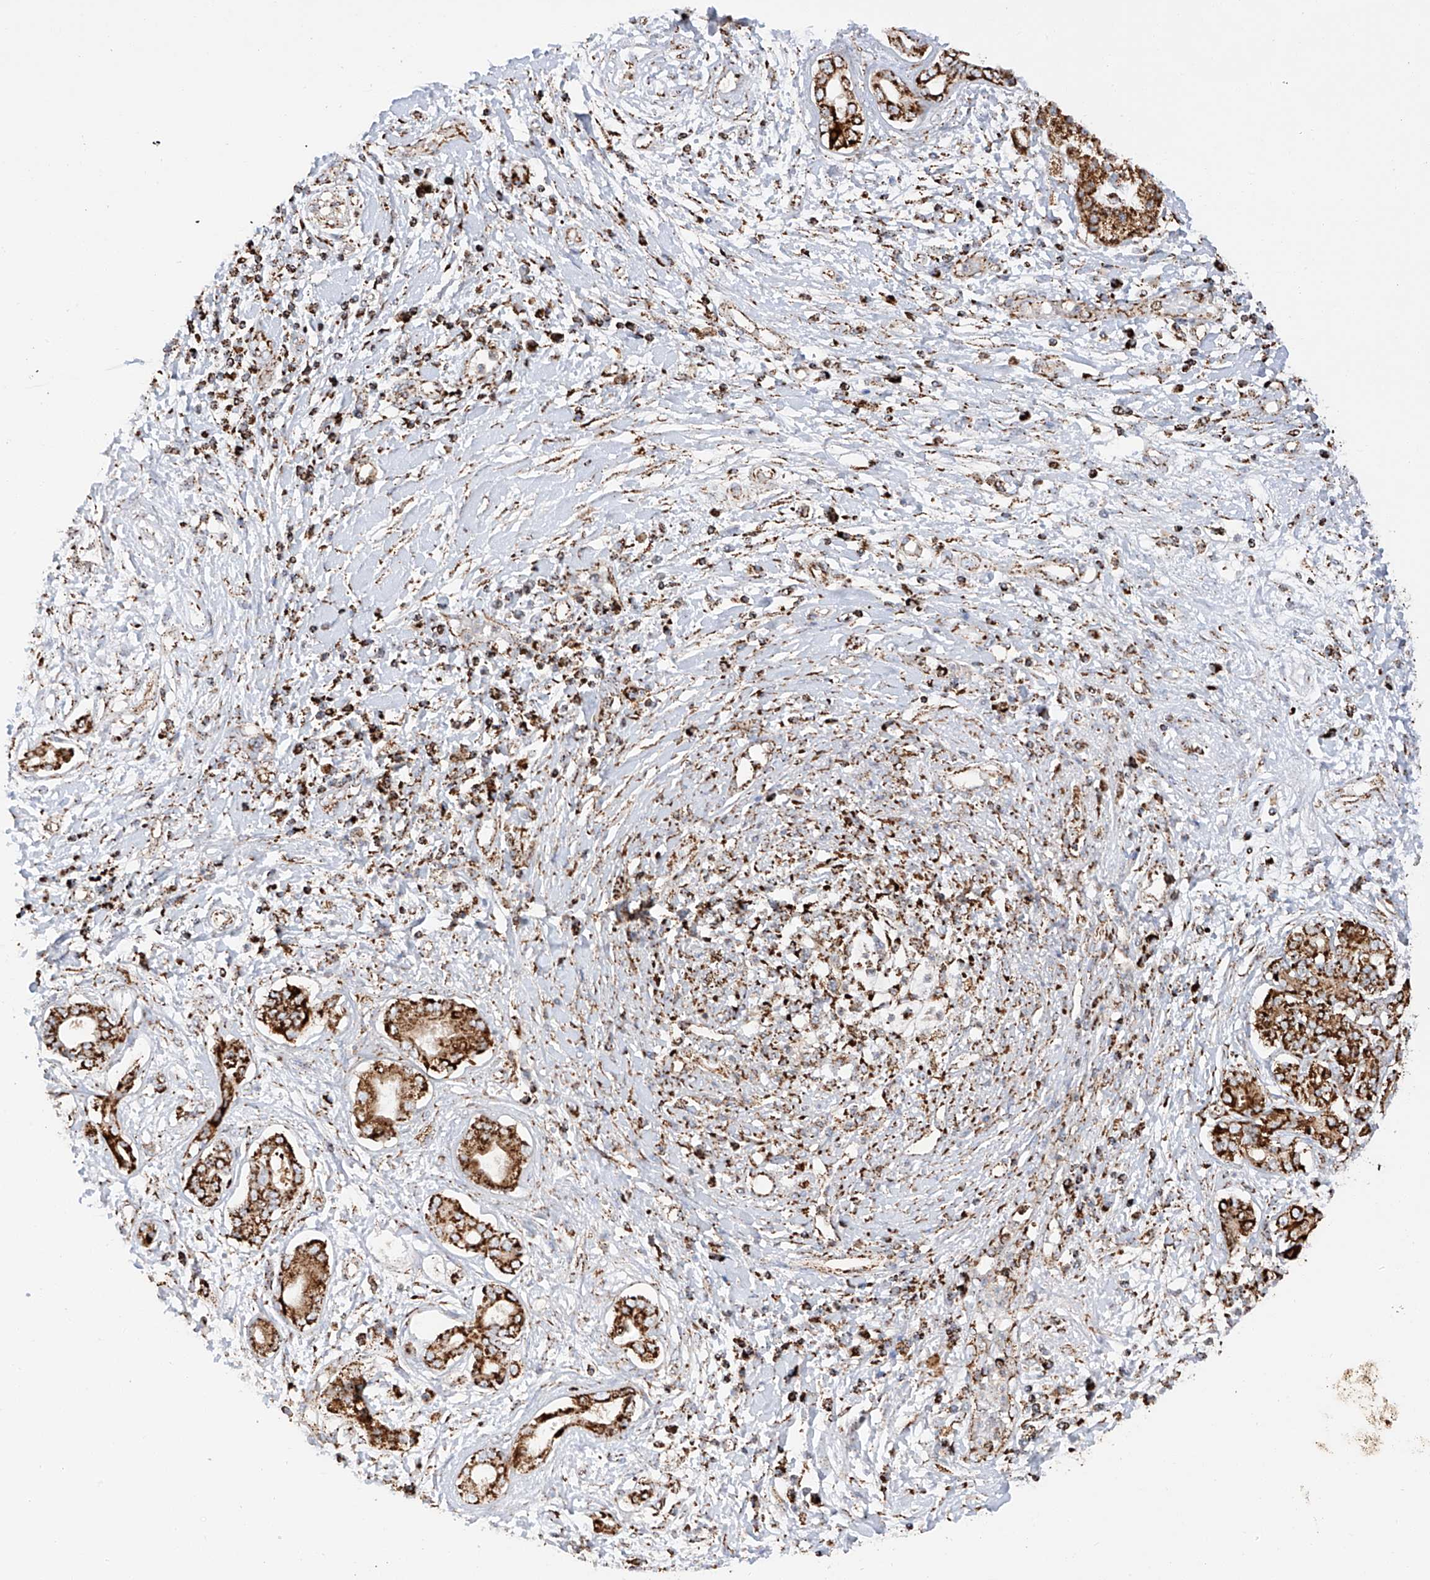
{"staining": {"intensity": "strong", "quantity": ">75%", "location": "cytoplasmic/membranous"}, "tissue": "pancreatic cancer", "cell_type": "Tumor cells", "image_type": "cancer", "snomed": [{"axis": "morphology", "description": "Adenocarcinoma, NOS"}, {"axis": "topography", "description": "Pancreas"}], "caption": "The image displays staining of pancreatic cancer (adenocarcinoma), revealing strong cytoplasmic/membranous protein staining (brown color) within tumor cells. Using DAB (brown) and hematoxylin (blue) stains, captured at high magnification using brightfield microscopy.", "gene": "TTC27", "patient": {"sex": "female", "age": 56}}